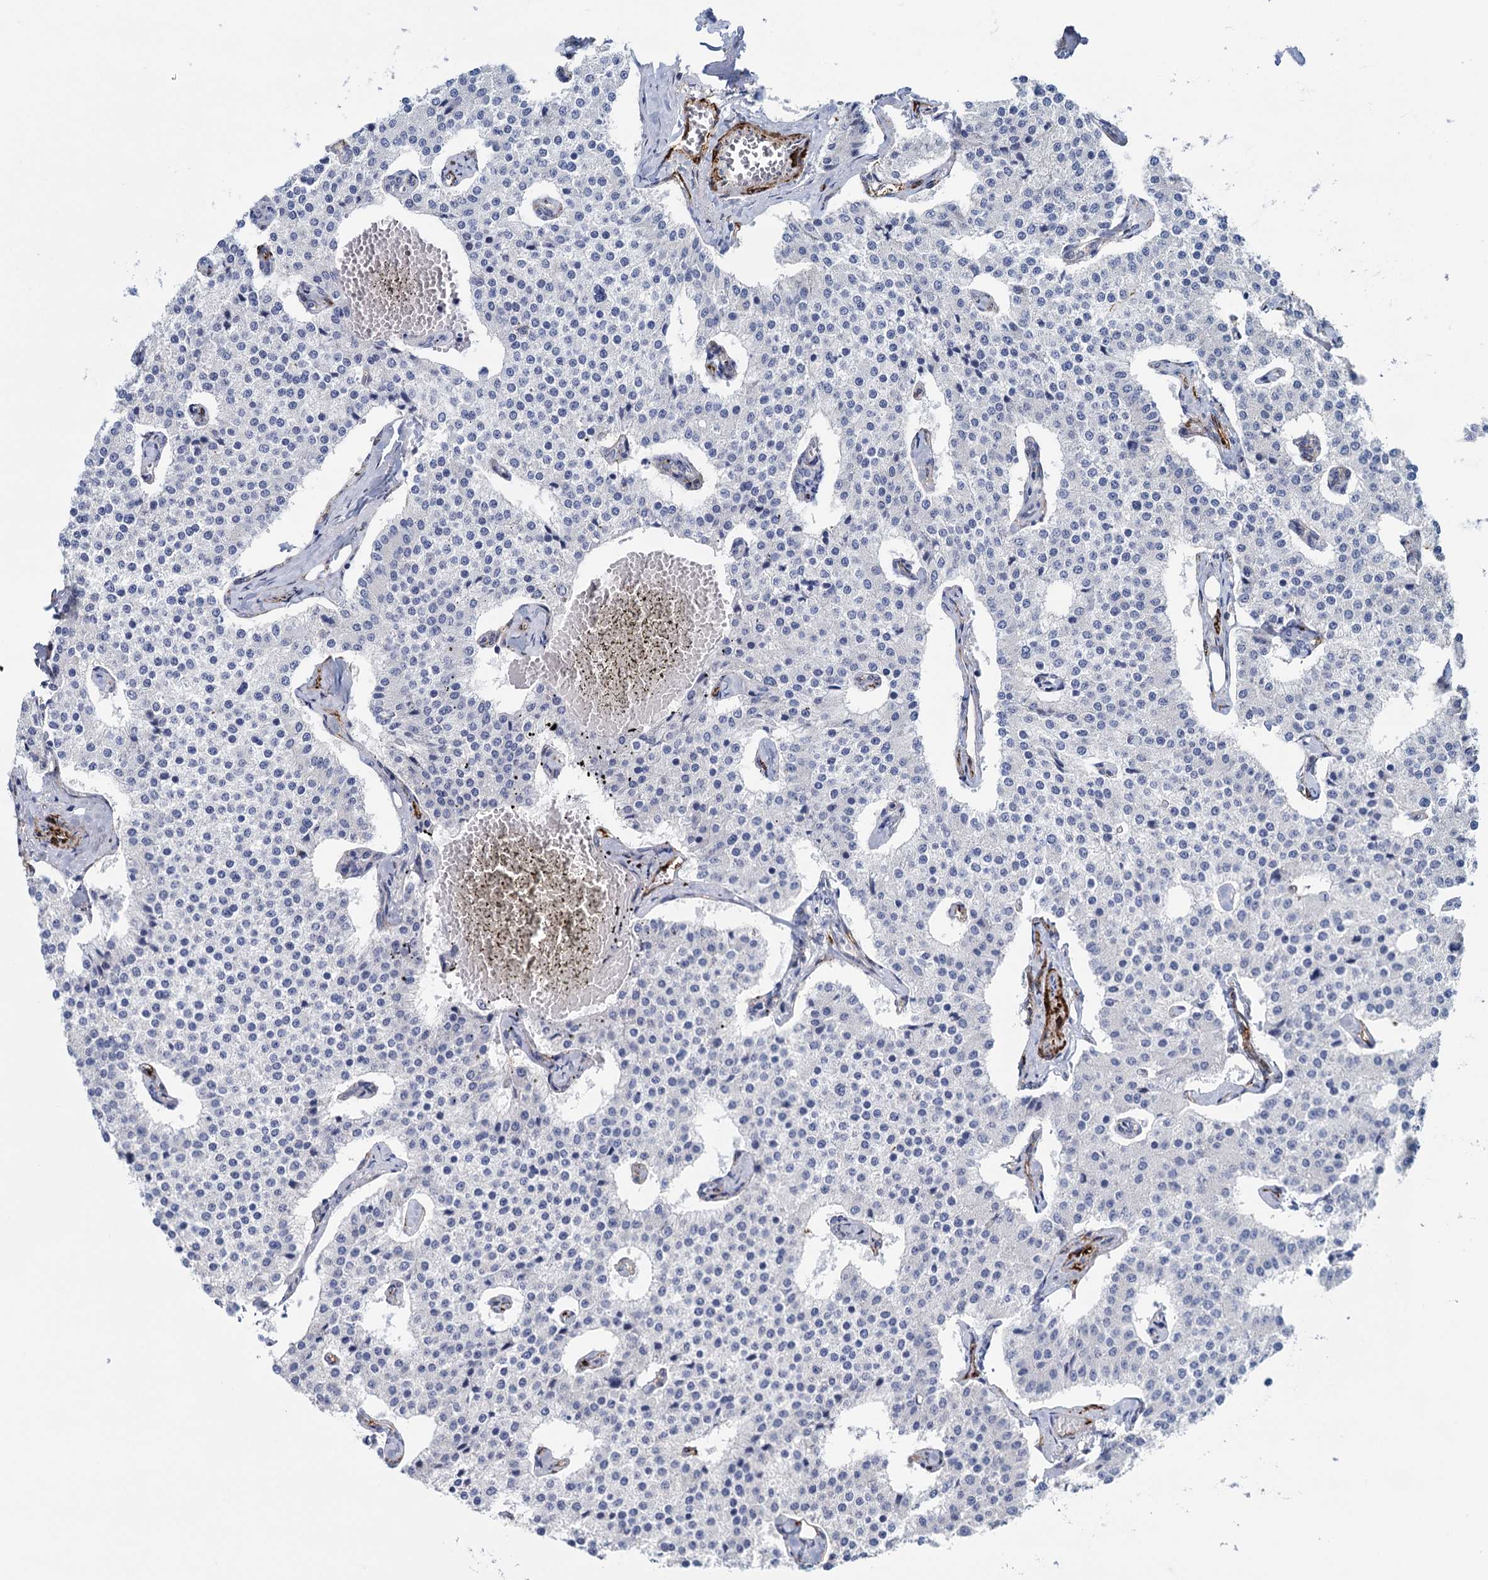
{"staining": {"intensity": "negative", "quantity": "none", "location": "none"}, "tissue": "carcinoid", "cell_type": "Tumor cells", "image_type": "cancer", "snomed": [{"axis": "morphology", "description": "Carcinoid, malignant, NOS"}, {"axis": "topography", "description": "Colon"}], "caption": "The photomicrograph displays no staining of tumor cells in carcinoid.", "gene": "SNCG", "patient": {"sex": "female", "age": 52}}